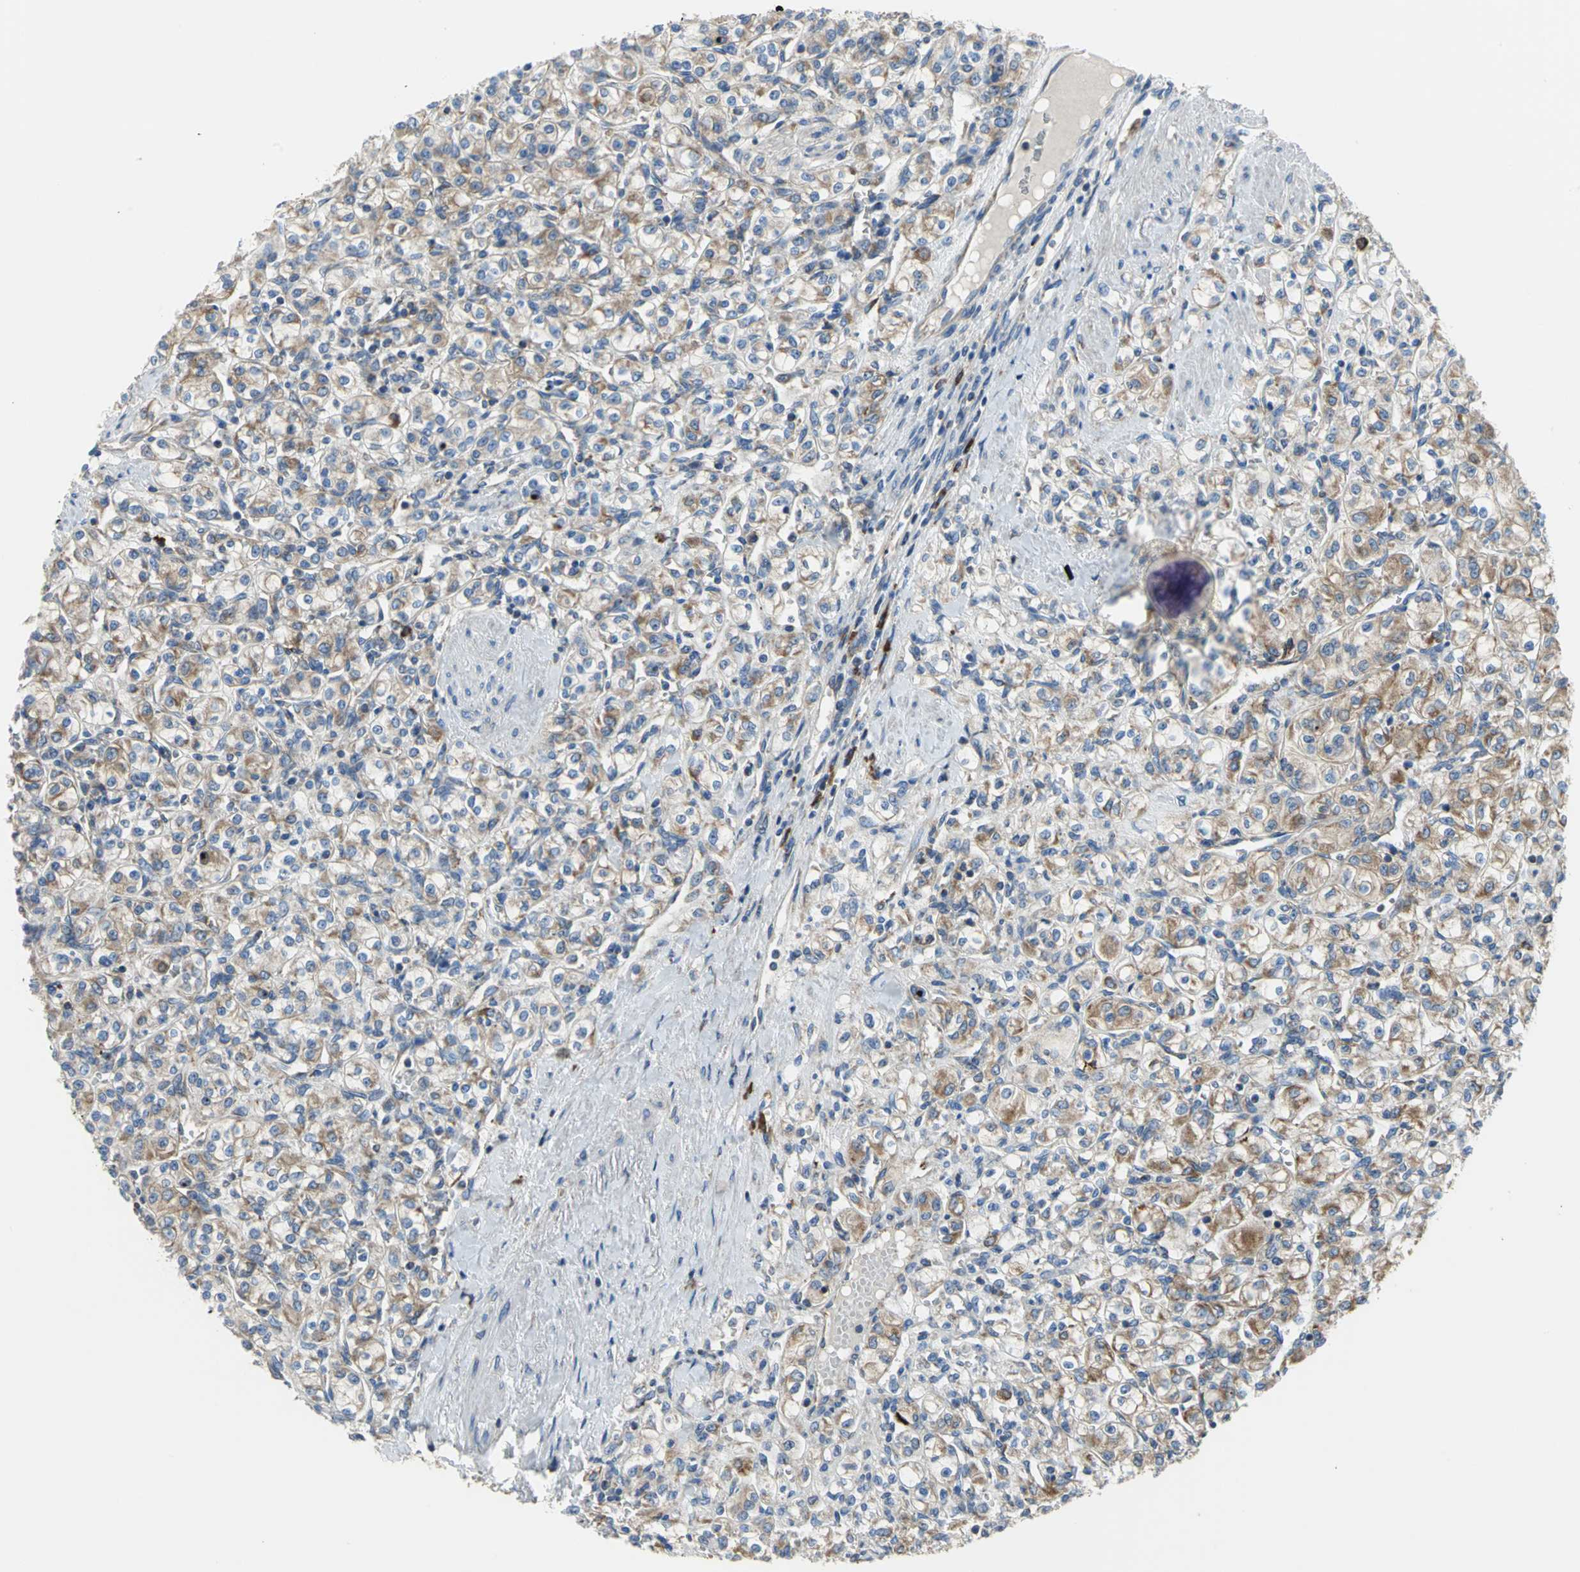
{"staining": {"intensity": "moderate", "quantity": ">75%", "location": "cytoplasmic/membranous"}, "tissue": "renal cancer", "cell_type": "Tumor cells", "image_type": "cancer", "snomed": [{"axis": "morphology", "description": "Adenocarcinoma, NOS"}, {"axis": "topography", "description": "Kidney"}], "caption": "DAB immunohistochemical staining of human renal cancer reveals moderate cytoplasmic/membranous protein positivity in about >75% of tumor cells.", "gene": "TULP4", "patient": {"sex": "male", "age": 77}}